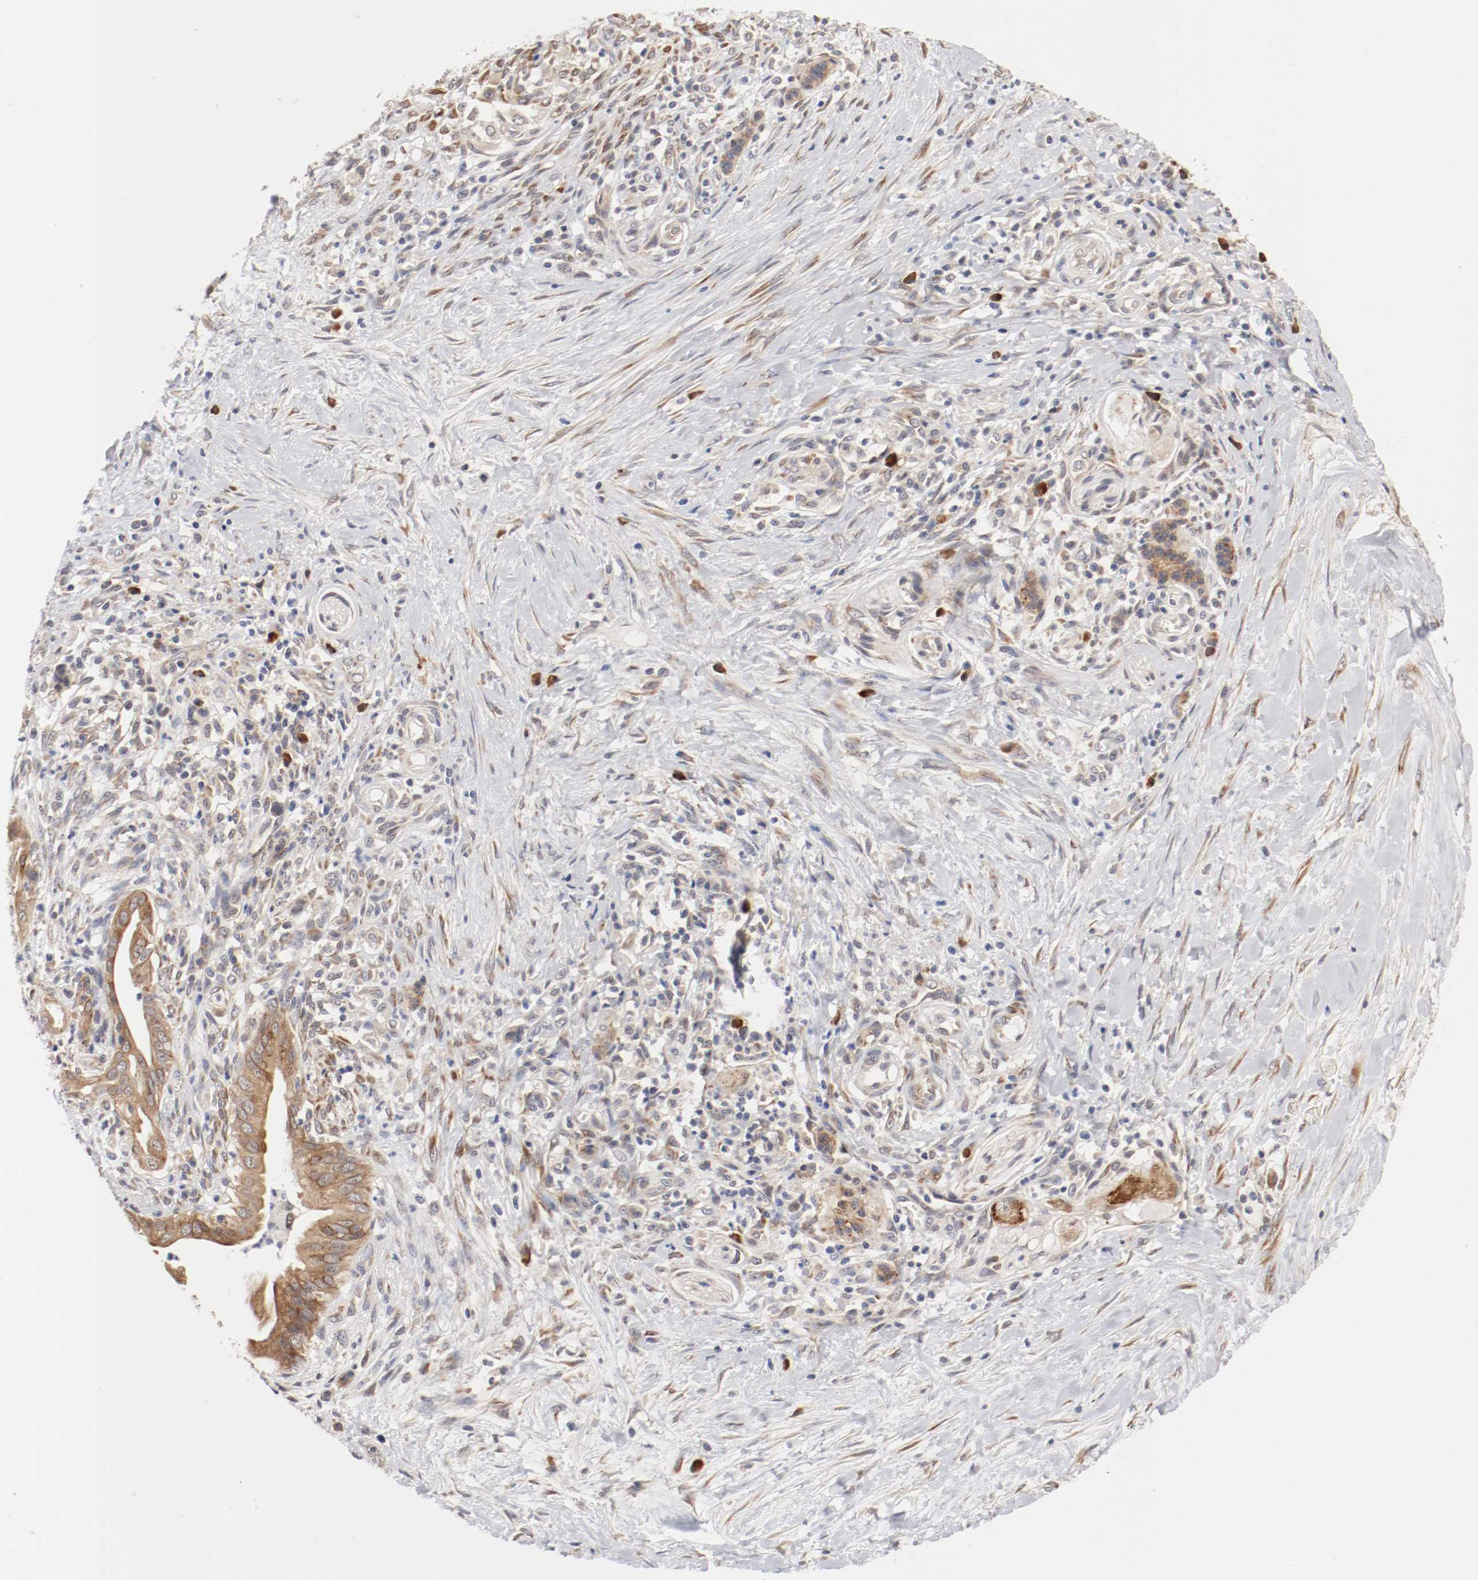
{"staining": {"intensity": "weak", "quantity": ">75%", "location": "cytoplasmic/membranous"}, "tissue": "pancreatic cancer", "cell_type": "Tumor cells", "image_type": "cancer", "snomed": [{"axis": "morphology", "description": "Adenocarcinoma, NOS"}, {"axis": "topography", "description": "Pancreas"}], "caption": "Pancreatic cancer tissue reveals weak cytoplasmic/membranous positivity in approximately >75% of tumor cells", "gene": "FKBP3", "patient": {"sex": "male", "age": 59}}